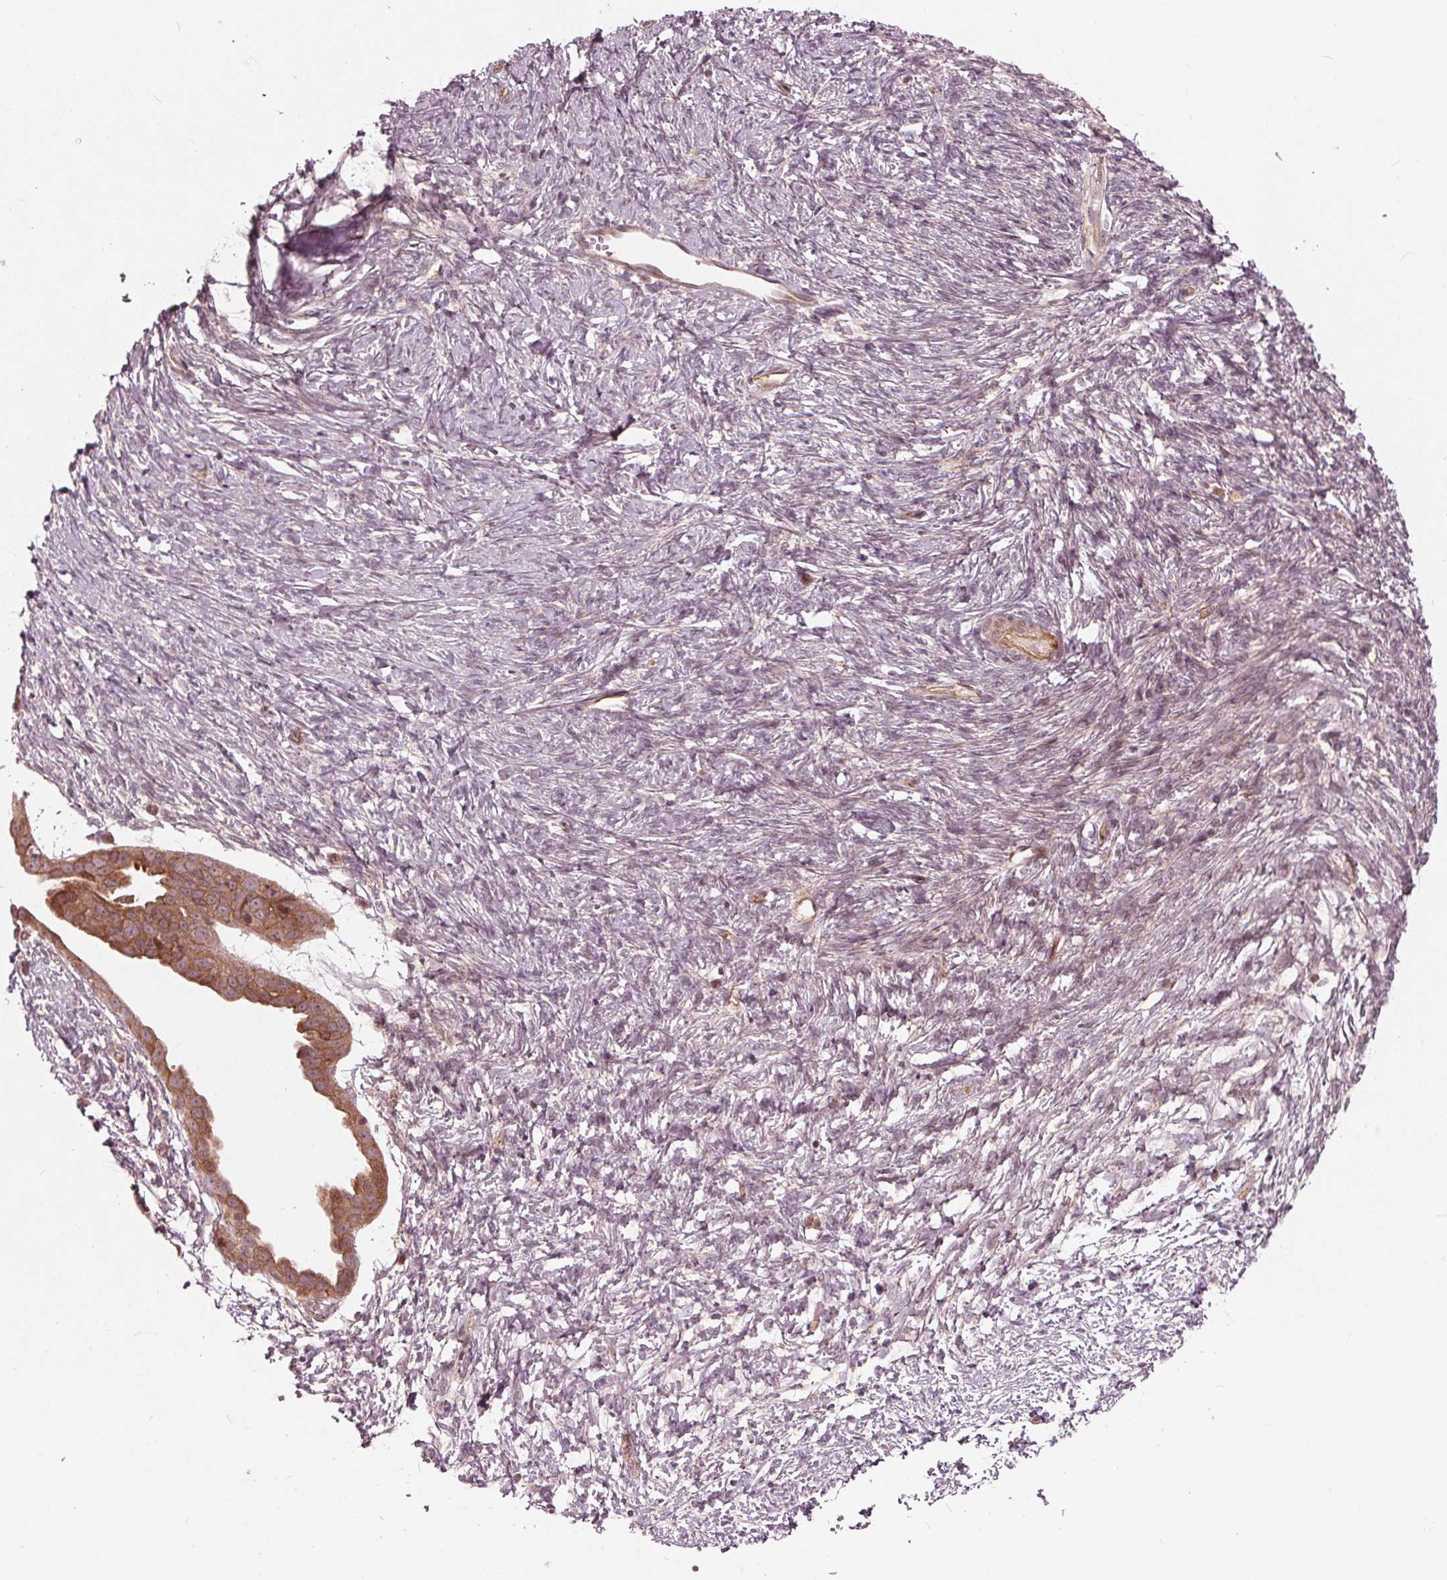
{"staining": {"intensity": "moderate", "quantity": "25%-75%", "location": "cytoplasmic/membranous"}, "tissue": "ovarian cancer", "cell_type": "Tumor cells", "image_type": "cancer", "snomed": [{"axis": "morphology", "description": "Cystadenocarcinoma, serous, NOS"}, {"axis": "topography", "description": "Ovary"}], "caption": "Protein staining by immunohistochemistry displays moderate cytoplasmic/membranous staining in about 25%-75% of tumor cells in serous cystadenocarcinoma (ovarian).", "gene": "TXNIP", "patient": {"sex": "female", "age": 59}}